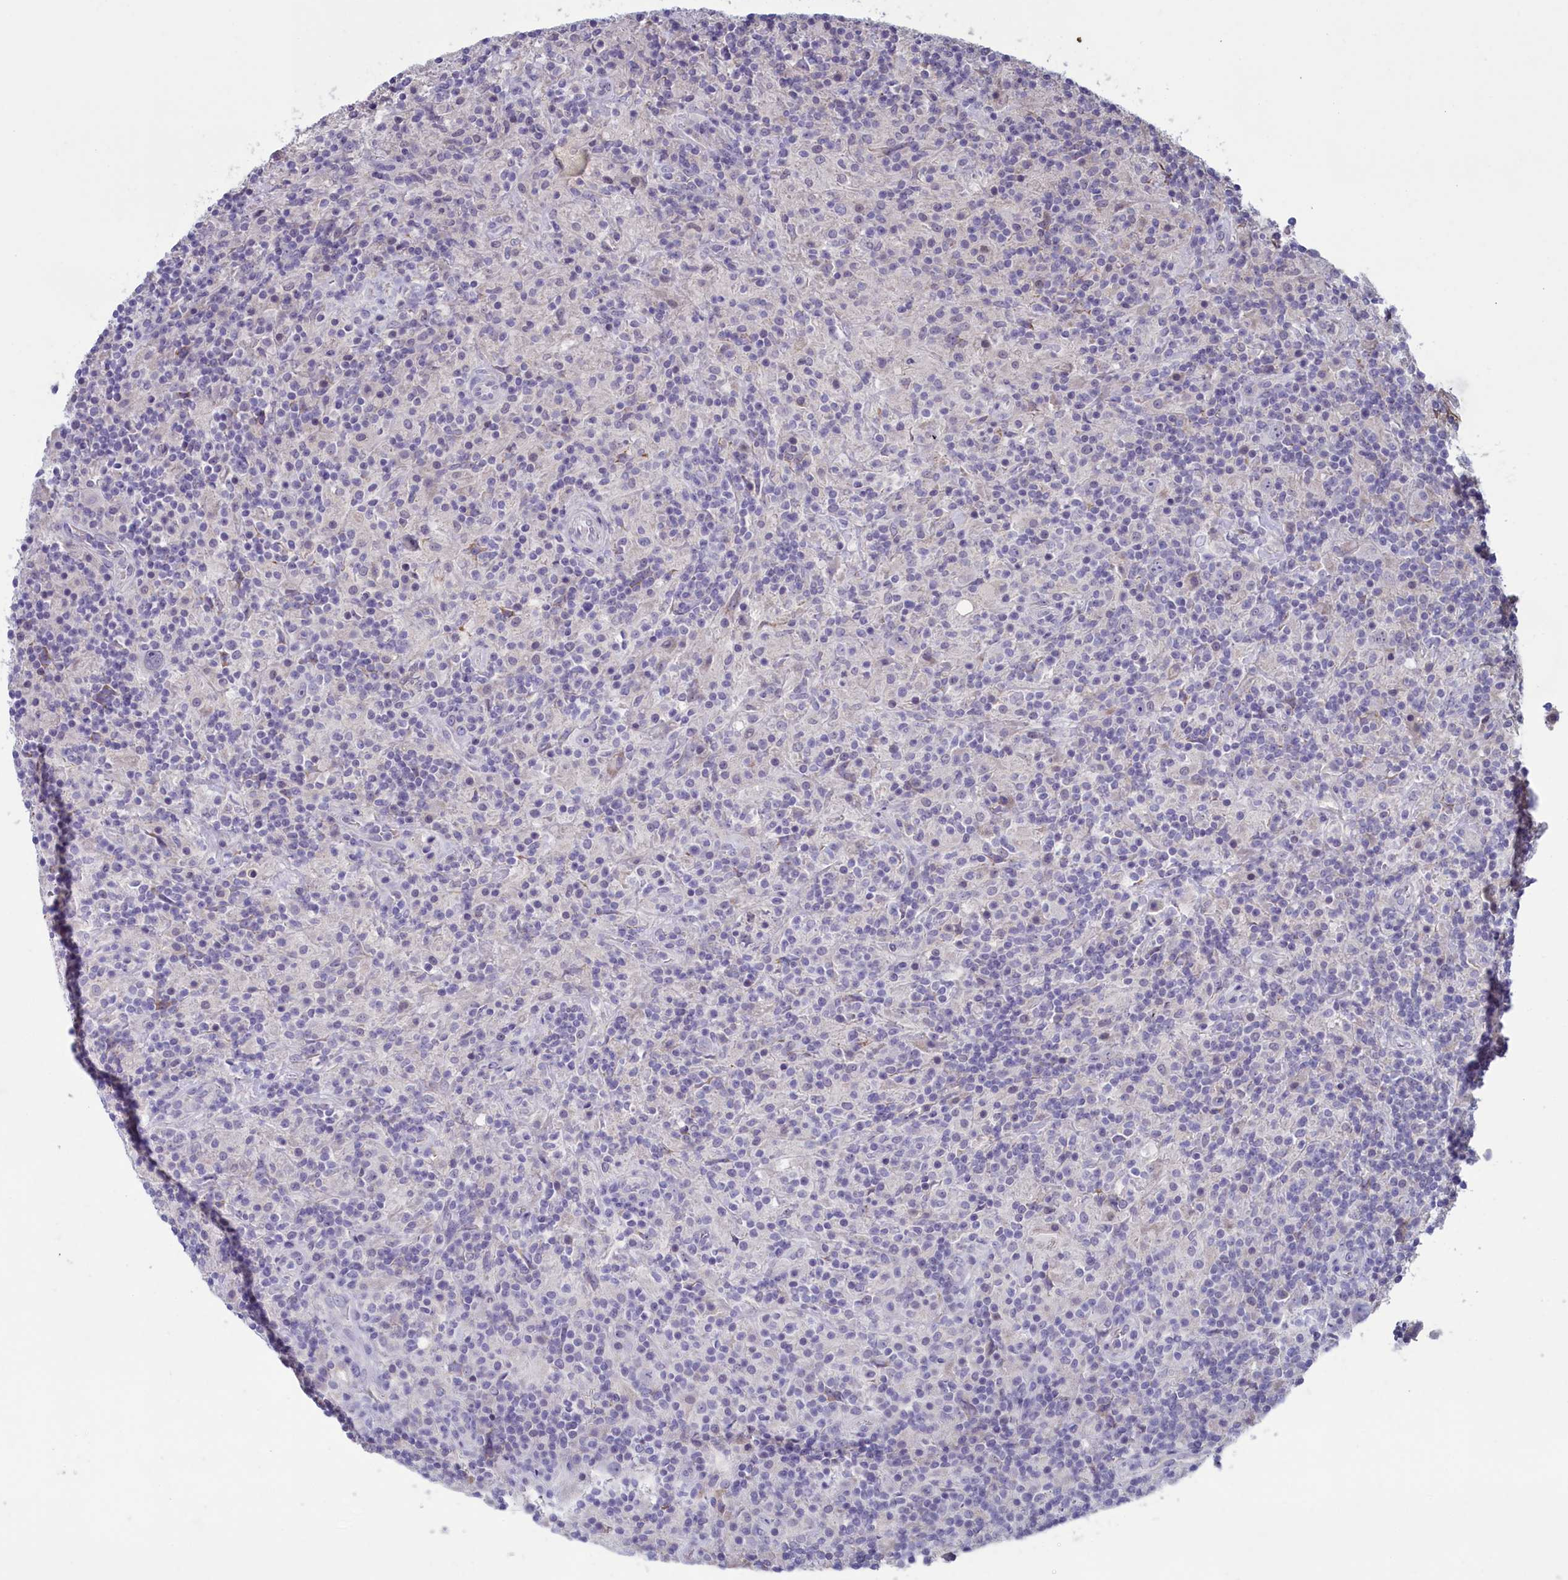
{"staining": {"intensity": "negative", "quantity": "none", "location": "none"}, "tissue": "lymphoma", "cell_type": "Tumor cells", "image_type": "cancer", "snomed": [{"axis": "morphology", "description": "Hodgkin's disease, NOS"}, {"axis": "topography", "description": "Lymph node"}], "caption": "Tumor cells show no significant staining in lymphoma. (Stains: DAB immunohistochemistry (IHC) with hematoxylin counter stain, Microscopy: brightfield microscopy at high magnification).", "gene": "ATF7IP2", "patient": {"sex": "male", "age": 70}}